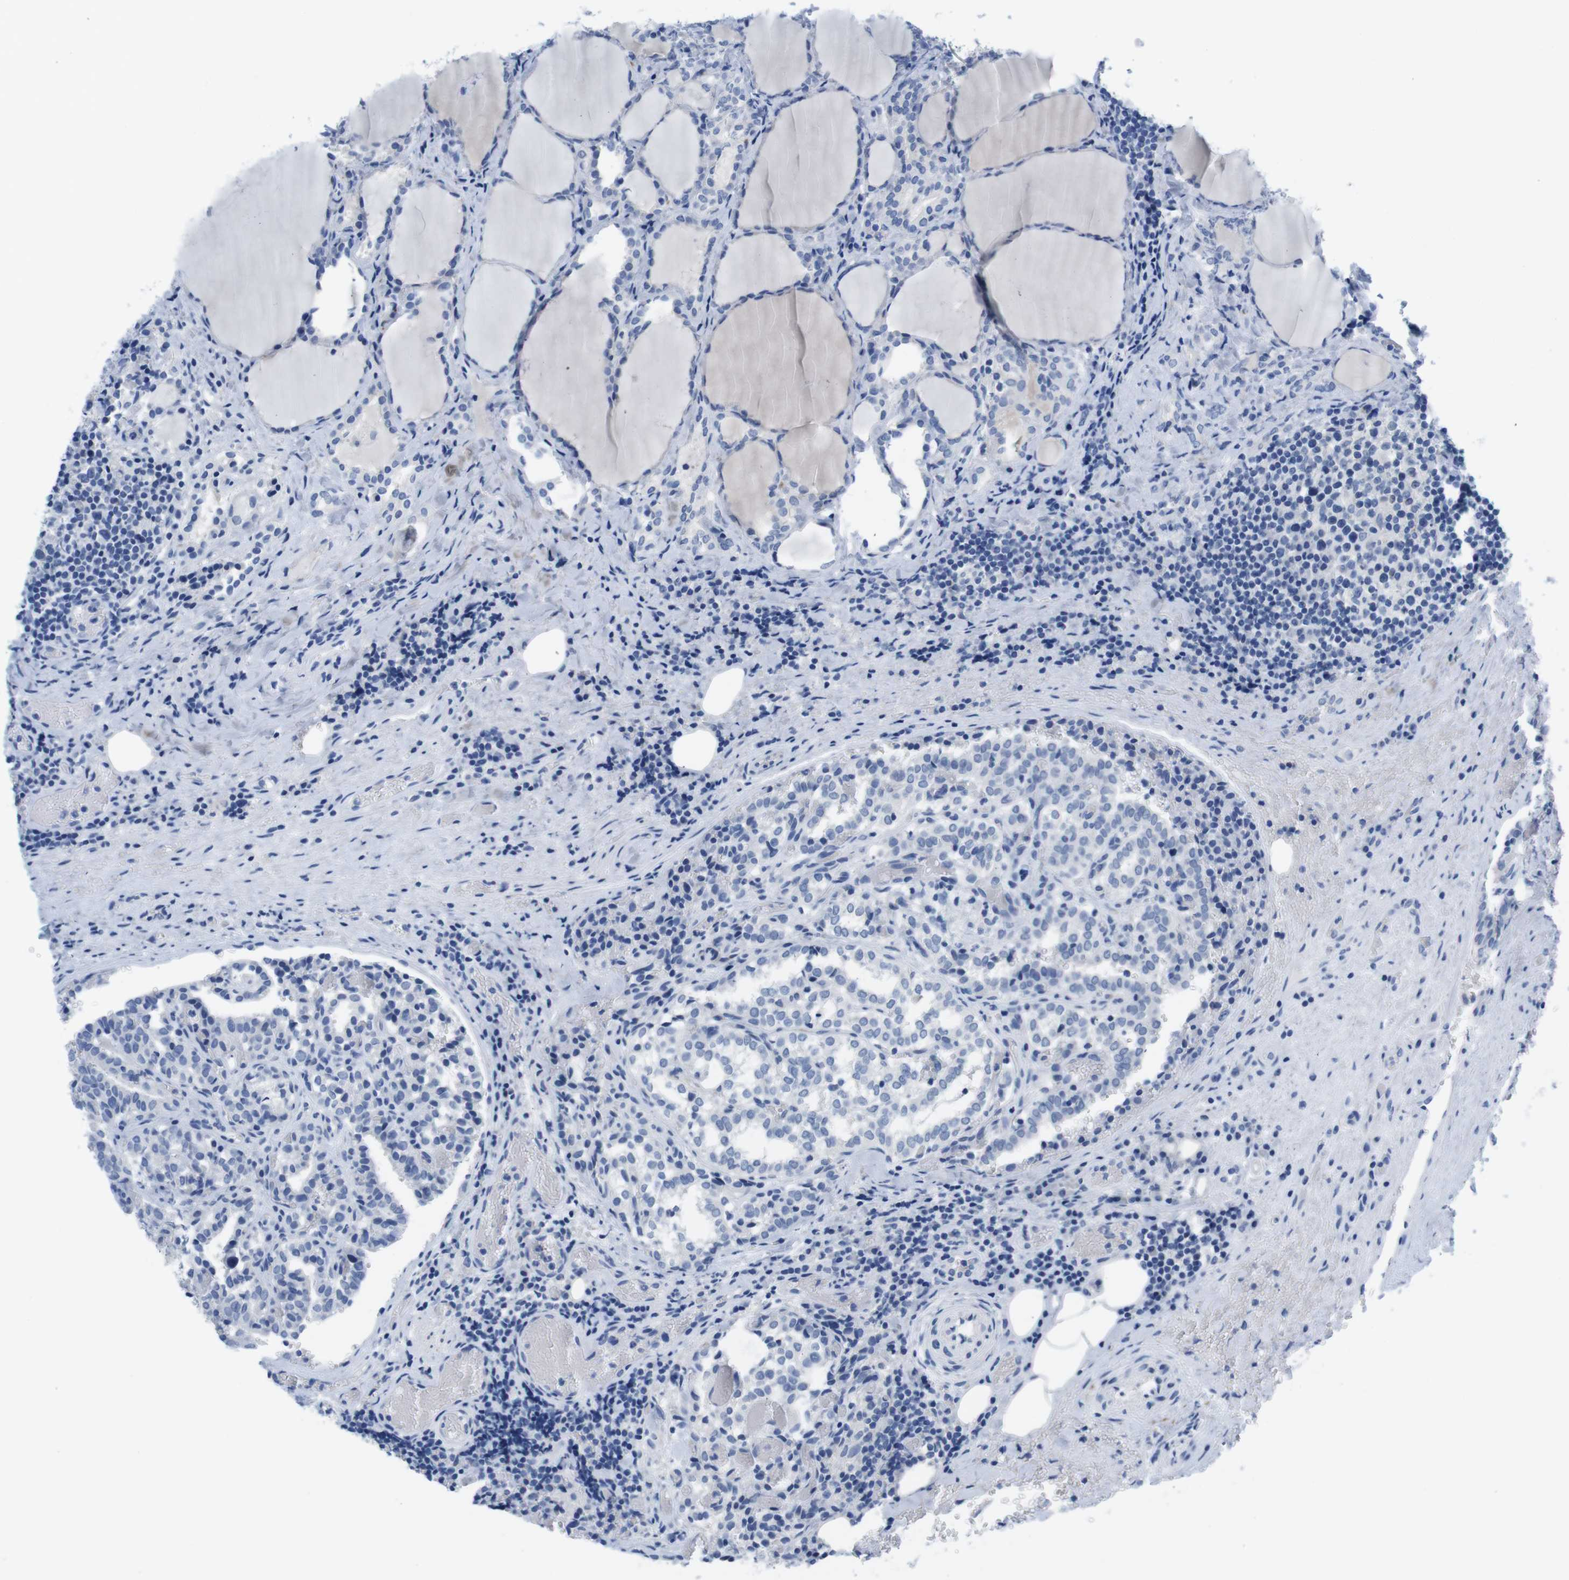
{"staining": {"intensity": "negative", "quantity": "none", "location": "none"}, "tissue": "thyroid cancer", "cell_type": "Tumor cells", "image_type": "cancer", "snomed": [{"axis": "morphology", "description": "Normal tissue, NOS"}, {"axis": "morphology", "description": "Papillary adenocarcinoma, NOS"}, {"axis": "topography", "description": "Thyroid gland"}], "caption": "IHC histopathology image of neoplastic tissue: papillary adenocarcinoma (thyroid) stained with DAB shows no significant protein expression in tumor cells.", "gene": "MAP6", "patient": {"sex": "female", "age": 30}}